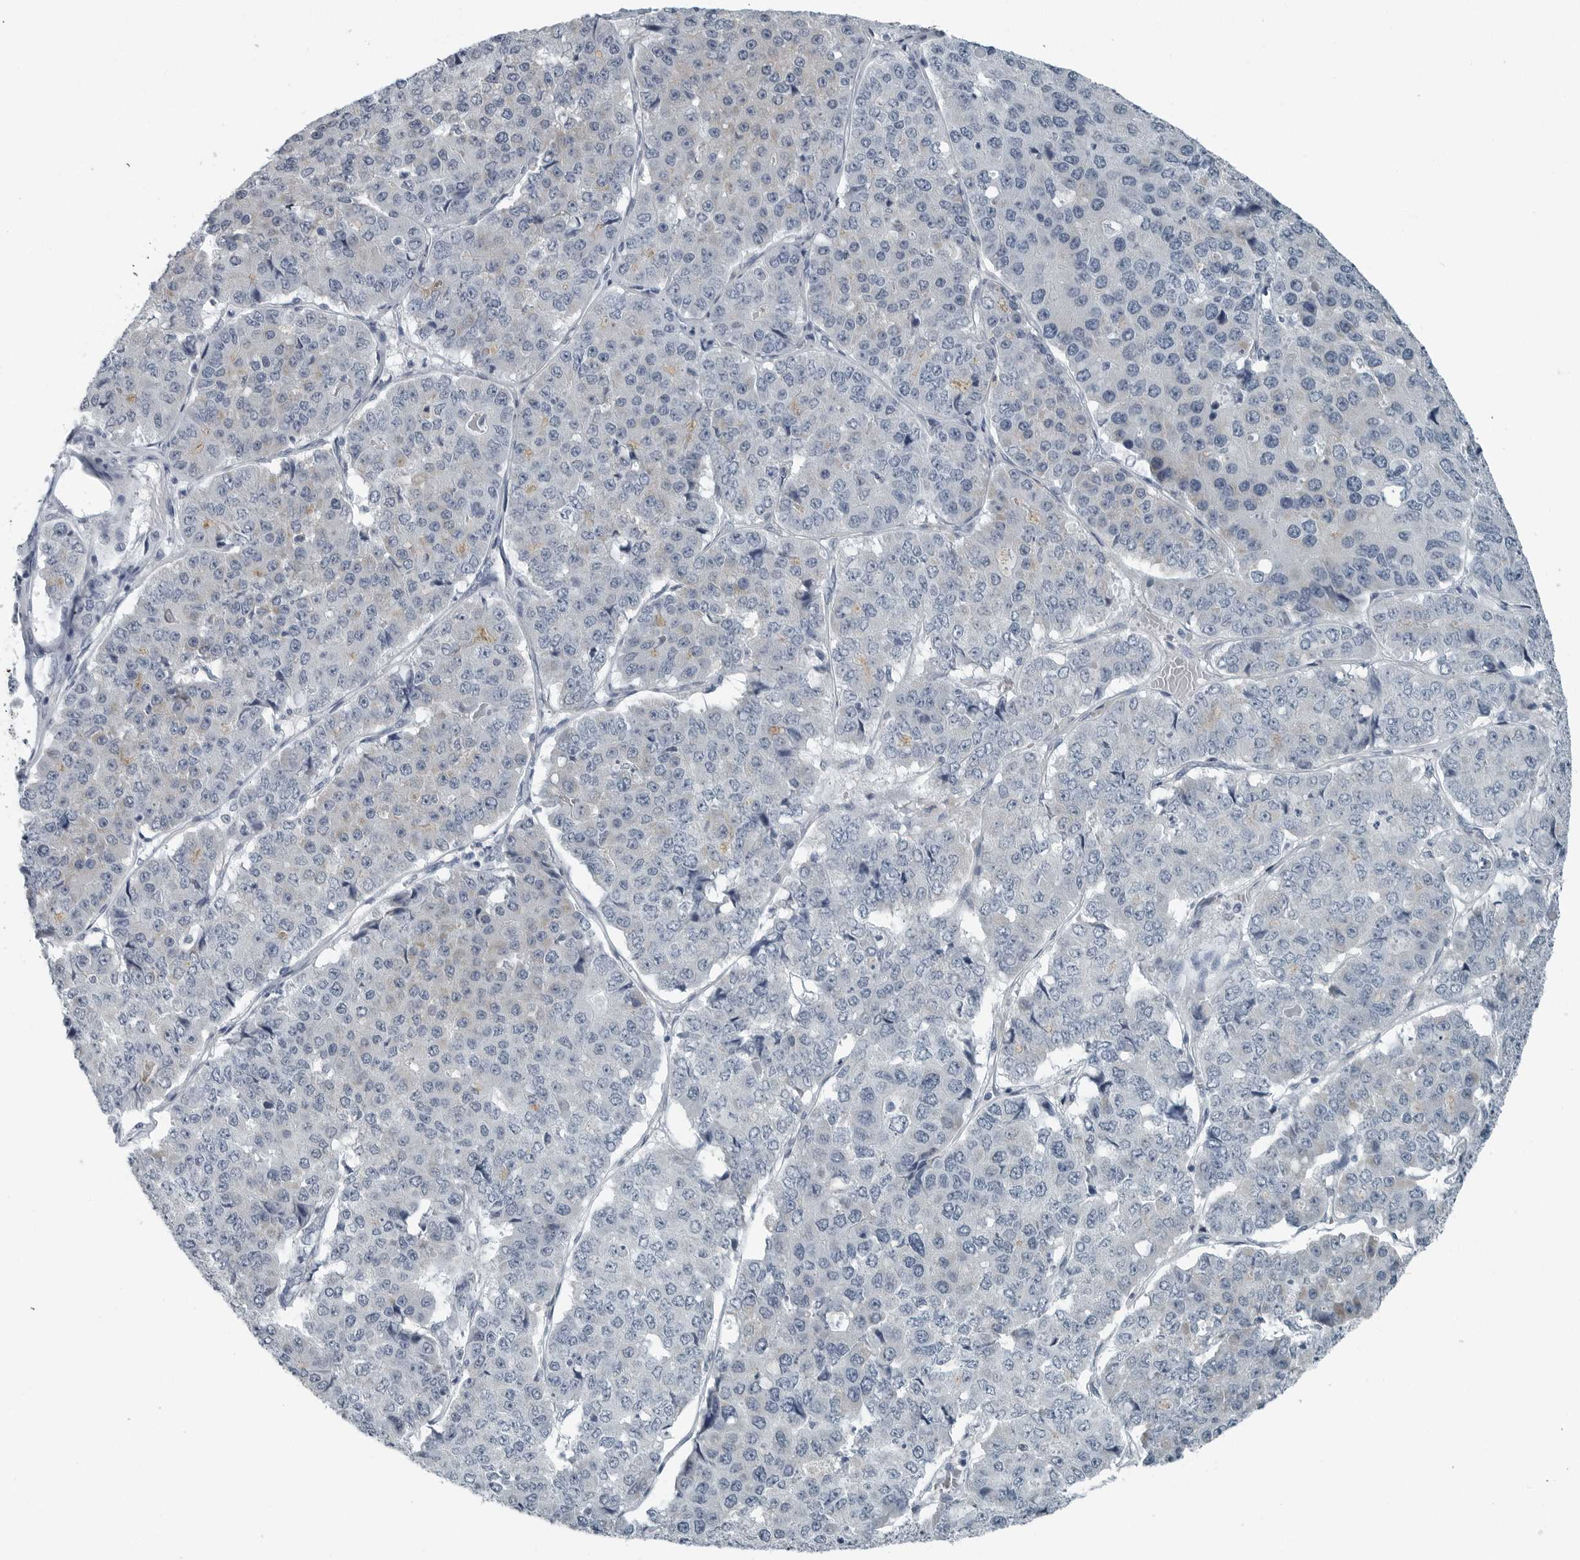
{"staining": {"intensity": "negative", "quantity": "none", "location": "none"}, "tissue": "pancreatic cancer", "cell_type": "Tumor cells", "image_type": "cancer", "snomed": [{"axis": "morphology", "description": "Adenocarcinoma, NOS"}, {"axis": "topography", "description": "Pancreas"}], "caption": "Tumor cells show no significant expression in pancreatic cancer (adenocarcinoma).", "gene": "ZPBP2", "patient": {"sex": "male", "age": 50}}